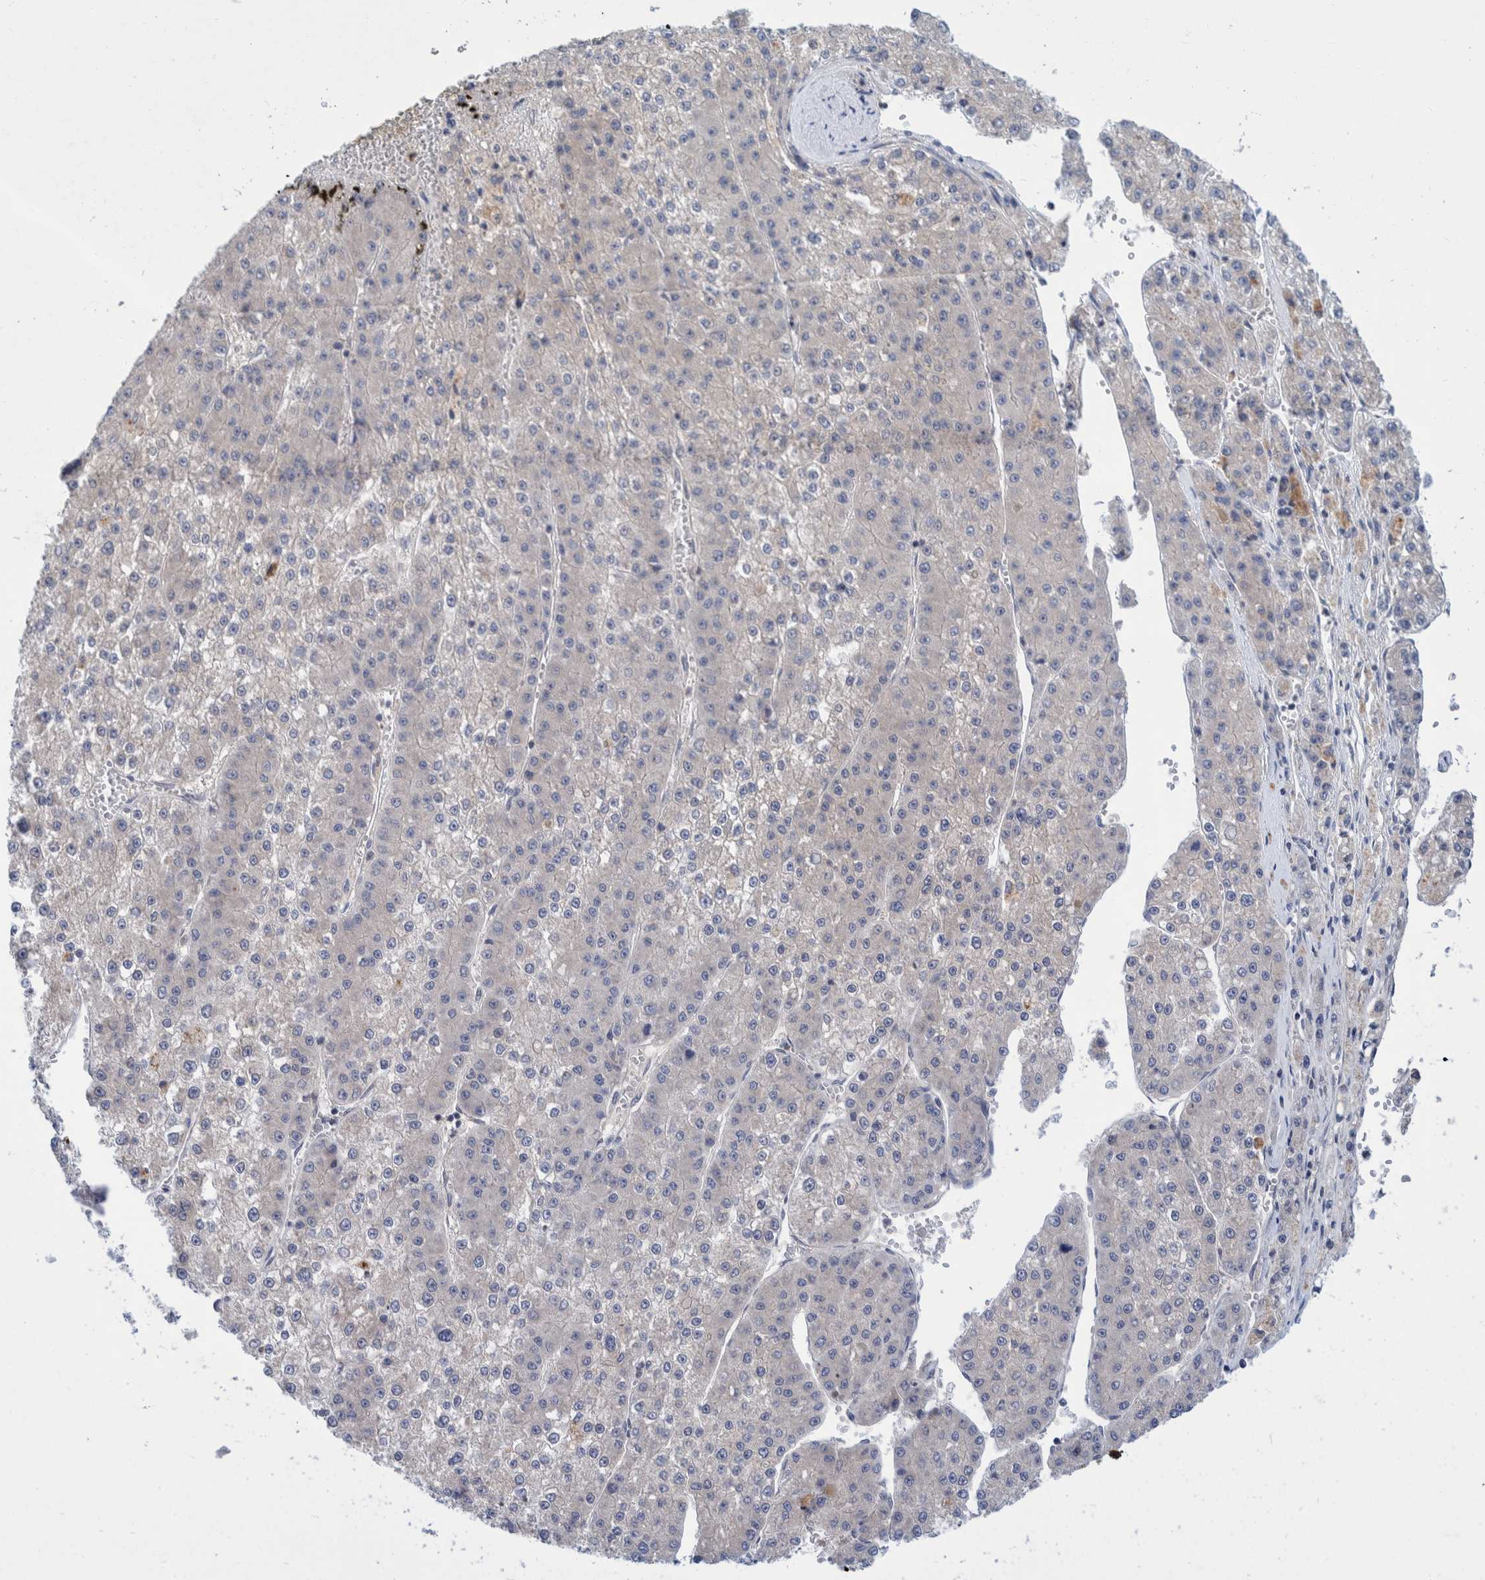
{"staining": {"intensity": "negative", "quantity": "none", "location": "none"}, "tissue": "liver cancer", "cell_type": "Tumor cells", "image_type": "cancer", "snomed": [{"axis": "morphology", "description": "Carcinoma, Hepatocellular, NOS"}, {"axis": "topography", "description": "Liver"}], "caption": "Immunohistochemistry image of neoplastic tissue: human liver cancer (hepatocellular carcinoma) stained with DAB exhibits no significant protein positivity in tumor cells. Nuclei are stained in blue.", "gene": "PLPBP", "patient": {"sex": "female", "age": 73}}